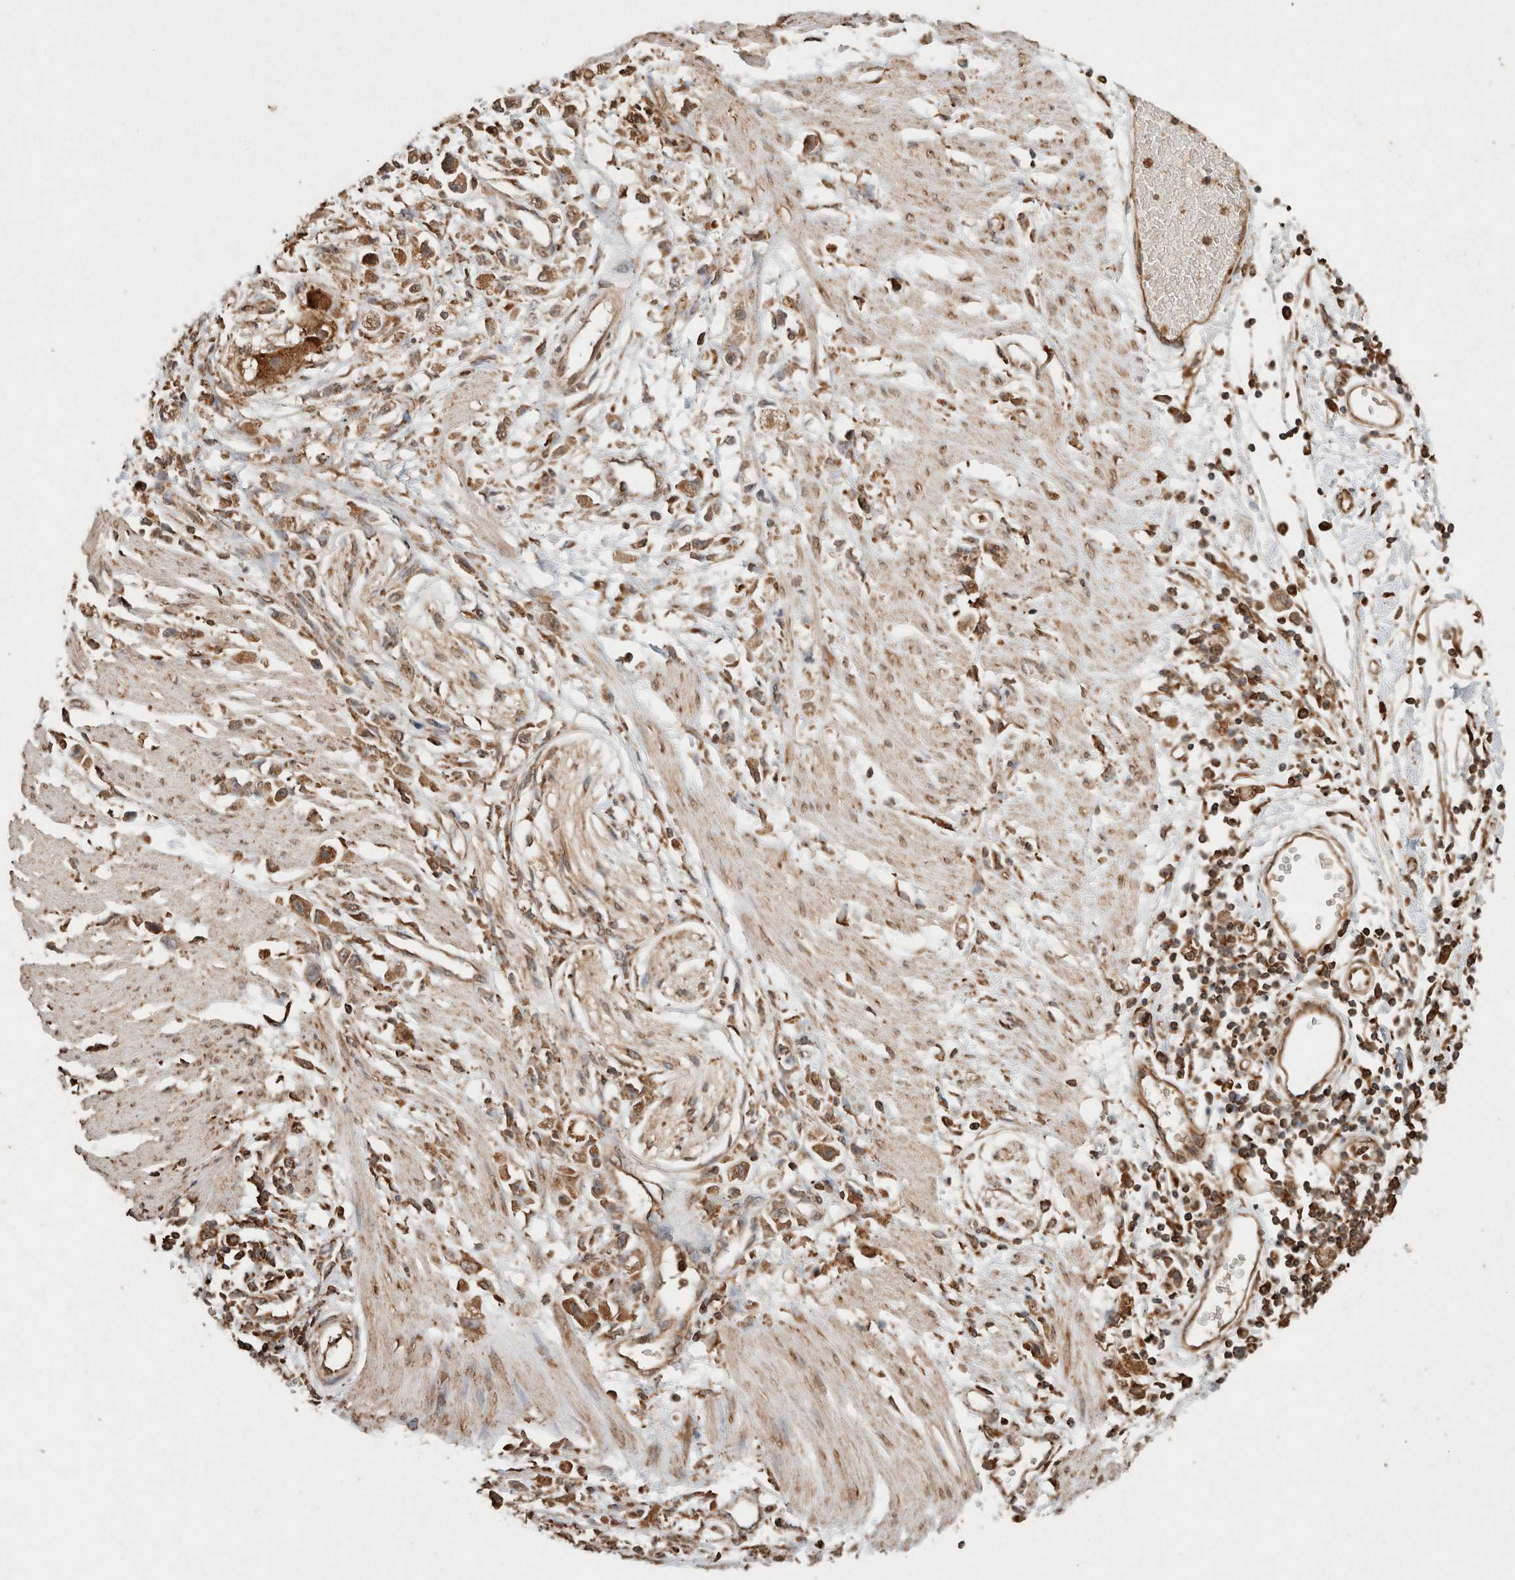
{"staining": {"intensity": "moderate", "quantity": ">75%", "location": "cytoplasmic/membranous"}, "tissue": "stomach cancer", "cell_type": "Tumor cells", "image_type": "cancer", "snomed": [{"axis": "morphology", "description": "Adenocarcinoma, NOS"}, {"axis": "topography", "description": "Stomach"}], "caption": "Human adenocarcinoma (stomach) stained with a protein marker demonstrates moderate staining in tumor cells.", "gene": "ERAP1", "patient": {"sex": "female", "age": 59}}